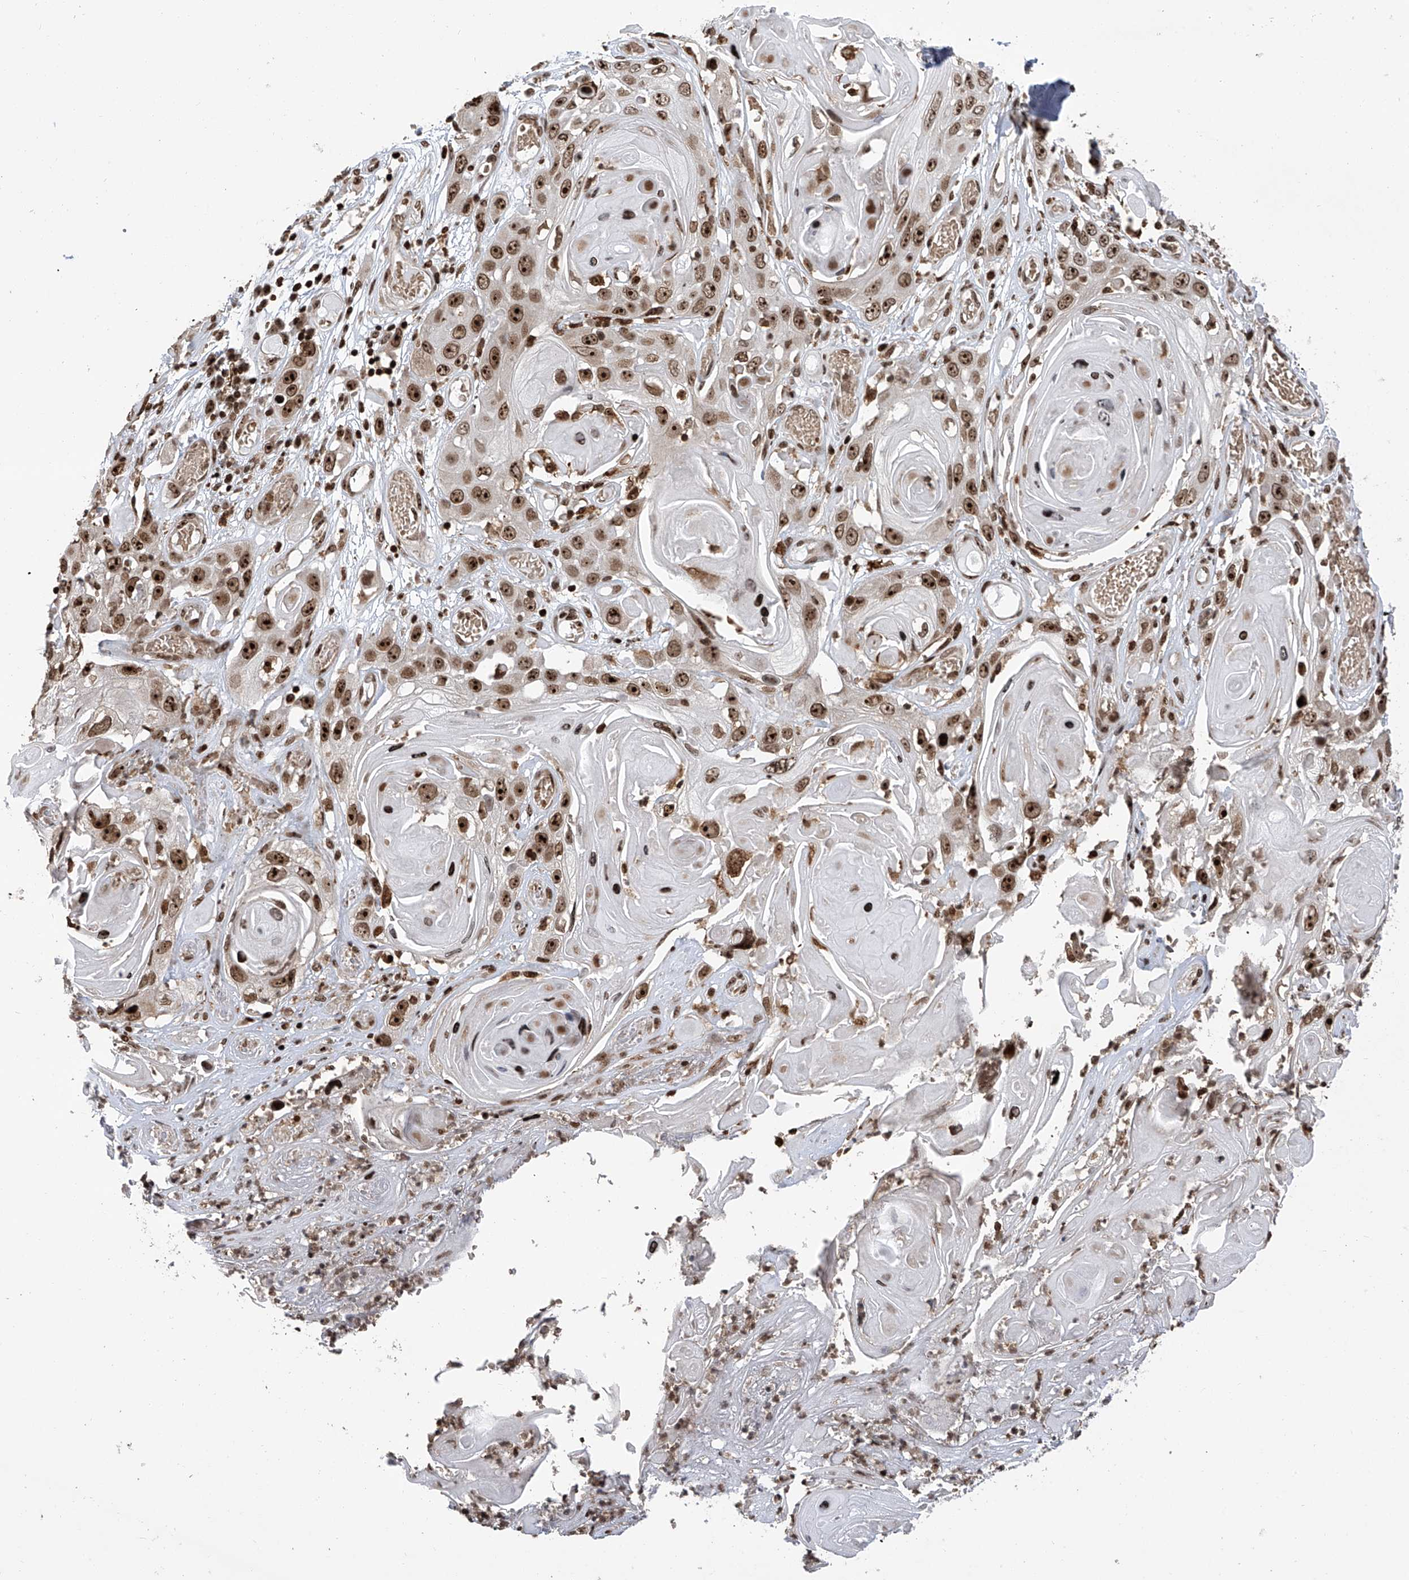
{"staining": {"intensity": "strong", "quantity": ">75%", "location": "nuclear"}, "tissue": "skin cancer", "cell_type": "Tumor cells", "image_type": "cancer", "snomed": [{"axis": "morphology", "description": "Squamous cell carcinoma, NOS"}, {"axis": "topography", "description": "Skin"}], "caption": "Protein analysis of skin squamous cell carcinoma tissue shows strong nuclear staining in approximately >75% of tumor cells.", "gene": "PAK1IP1", "patient": {"sex": "male", "age": 55}}